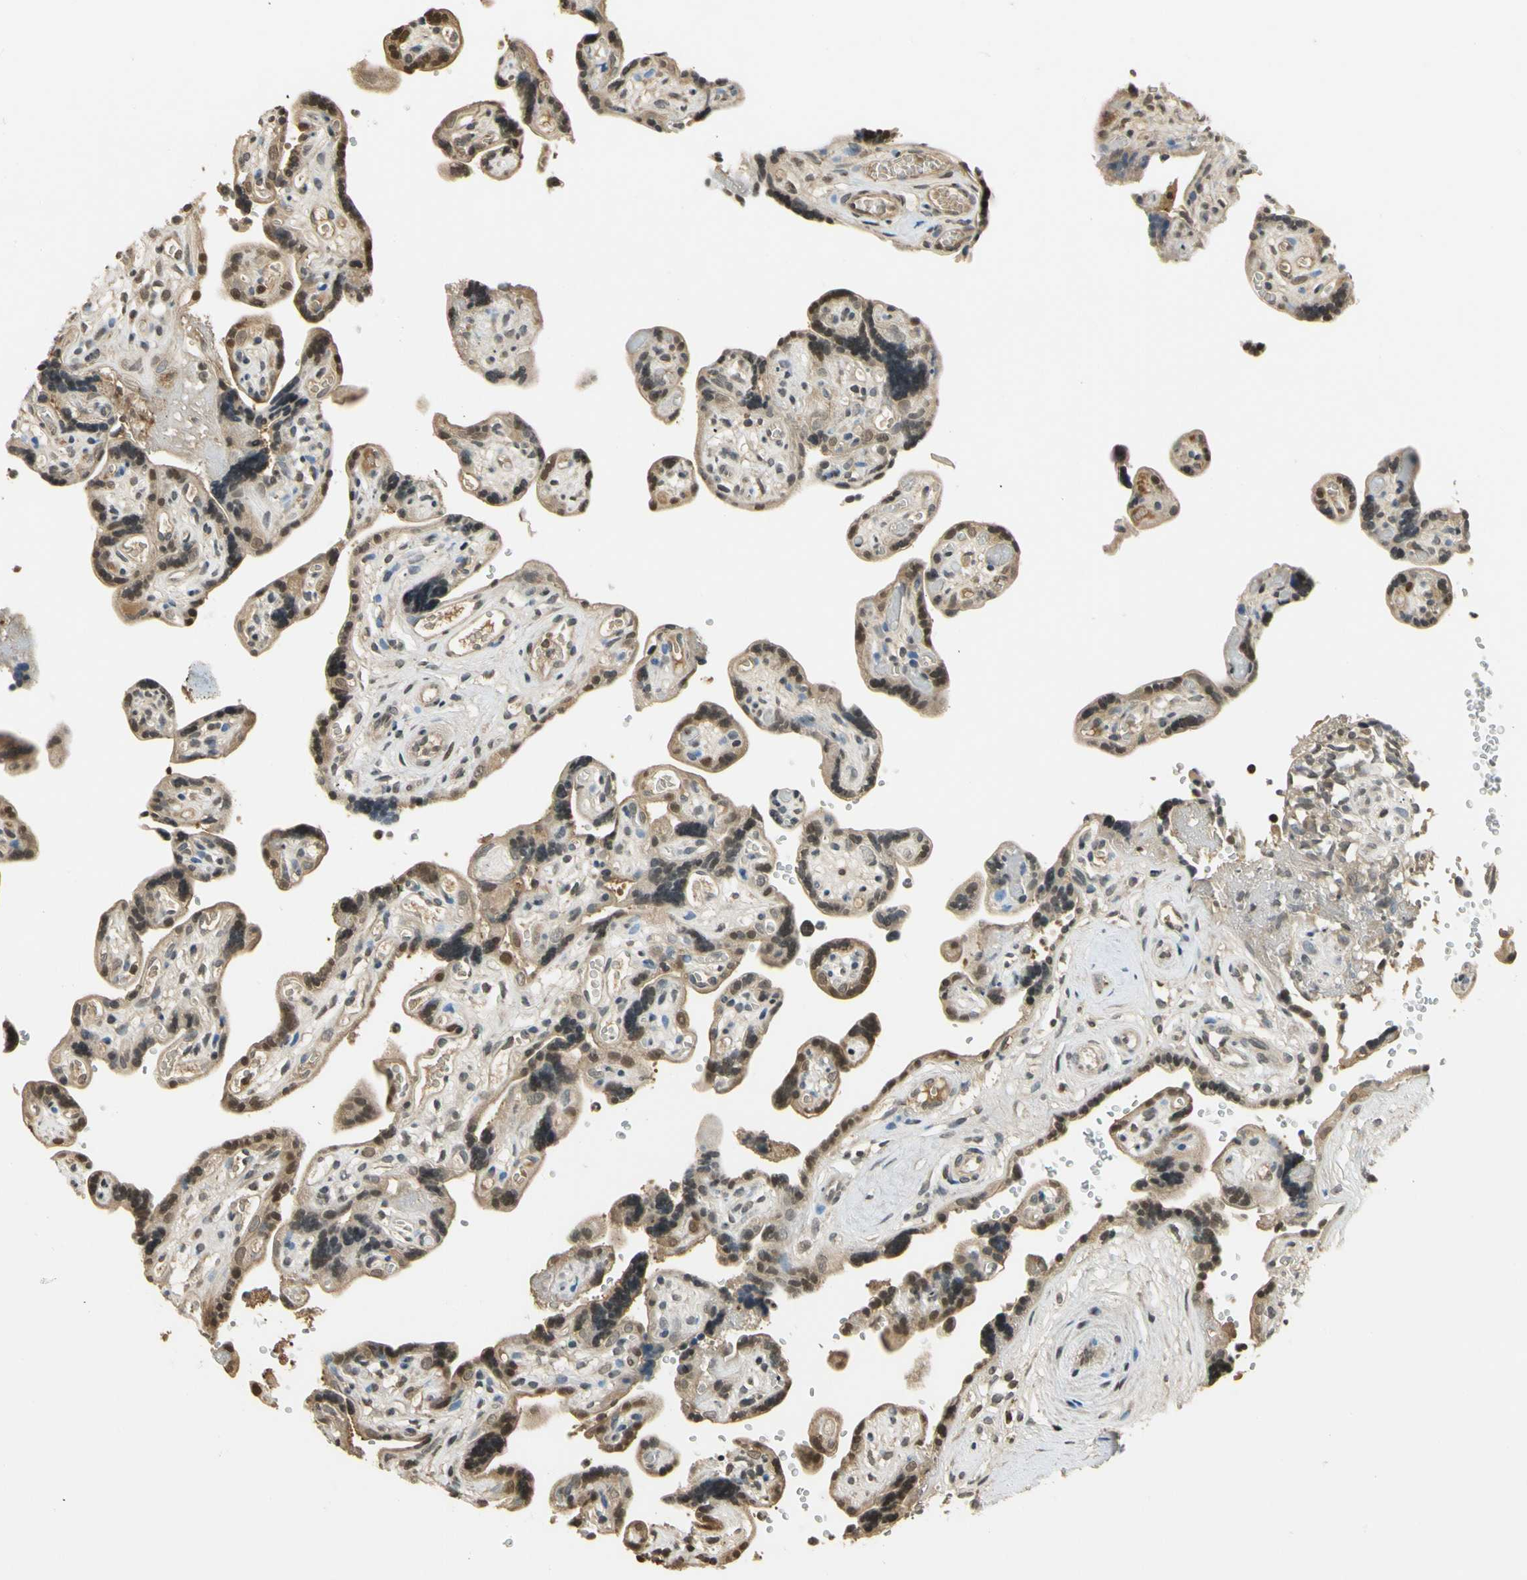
{"staining": {"intensity": "moderate", "quantity": "25%-75%", "location": "cytoplasmic/membranous,nuclear"}, "tissue": "placenta", "cell_type": "Trophoblastic cells", "image_type": "normal", "snomed": [{"axis": "morphology", "description": "Normal tissue, NOS"}, {"axis": "topography", "description": "Placenta"}], "caption": "High-magnification brightfield microscopy of unremarkable placenta stained with DAB (3,3'-diaminobenzidine) (brown) and counterstained with hematoxylin (blue). trophoblastic cells exhibit moderate cytoplasmic/membranous,nuclear positivity is identified in about25%-75% of cells. The protein is shown in brown color, while the nuclei are stained blue.", "gene": "SOD1", "patient": {"sex": "female", "age": 30}}